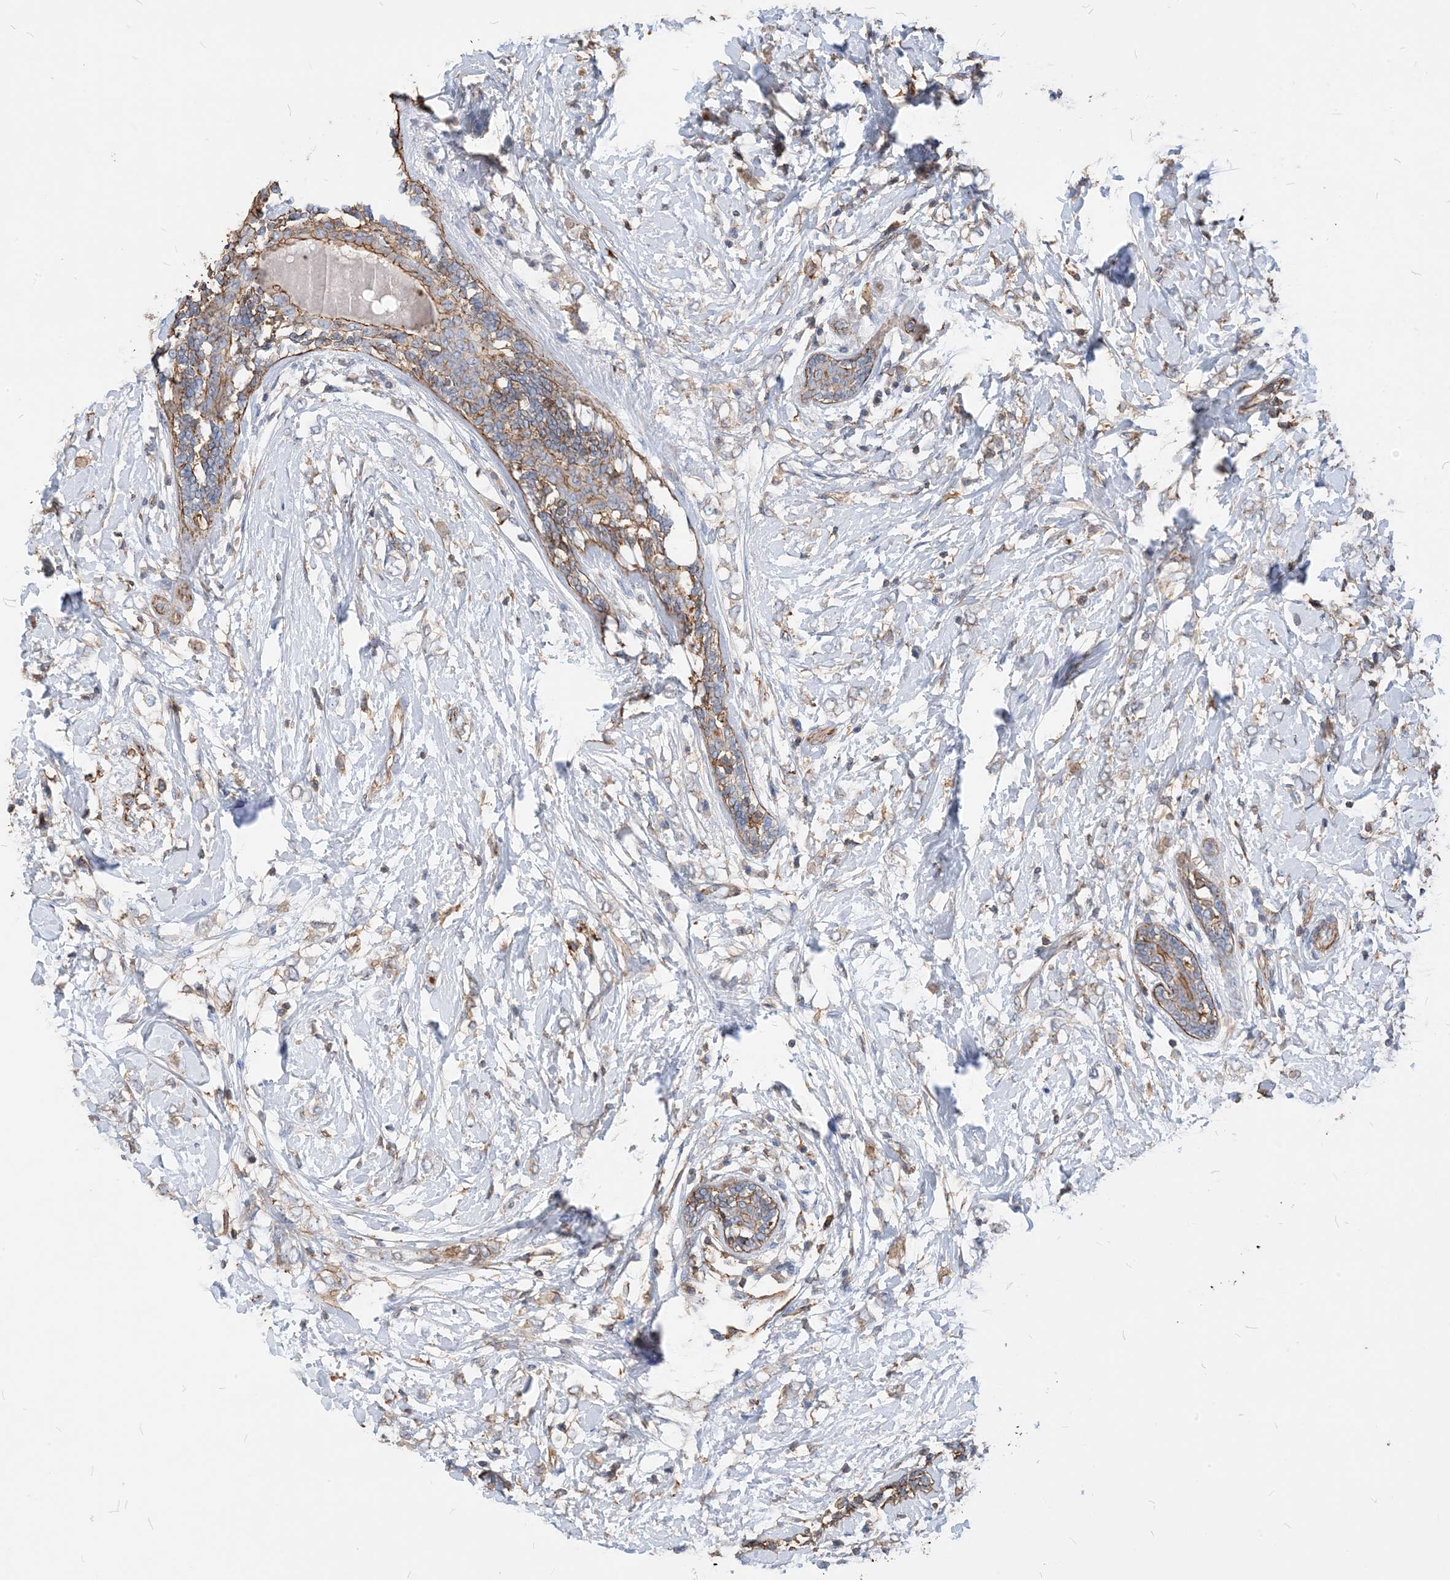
{"staining": {"intensity": "moderate", "quantity": "<25%", "location": "cytoplasmic/membranous"}, "tissue": "breast cancer", "cell_type": "Tumor cells", "image_type": "cancer", "snomed": [{"axis": "morphology", "description": "Normal tissue, NOS"}, {"axis": "morphology", "description": "Lobular carcinoma"}, {"axis": "topography", "description": "Breast"}], "caption": "A high-resolution image shows IHC staining of breast lobular carcinoma, which exhibits moderate cytoplasmic/membranous expression in approximately <25% of tumor cells.", "gene": "PARVG", "patient": {"sex": "female", "age": 47}}